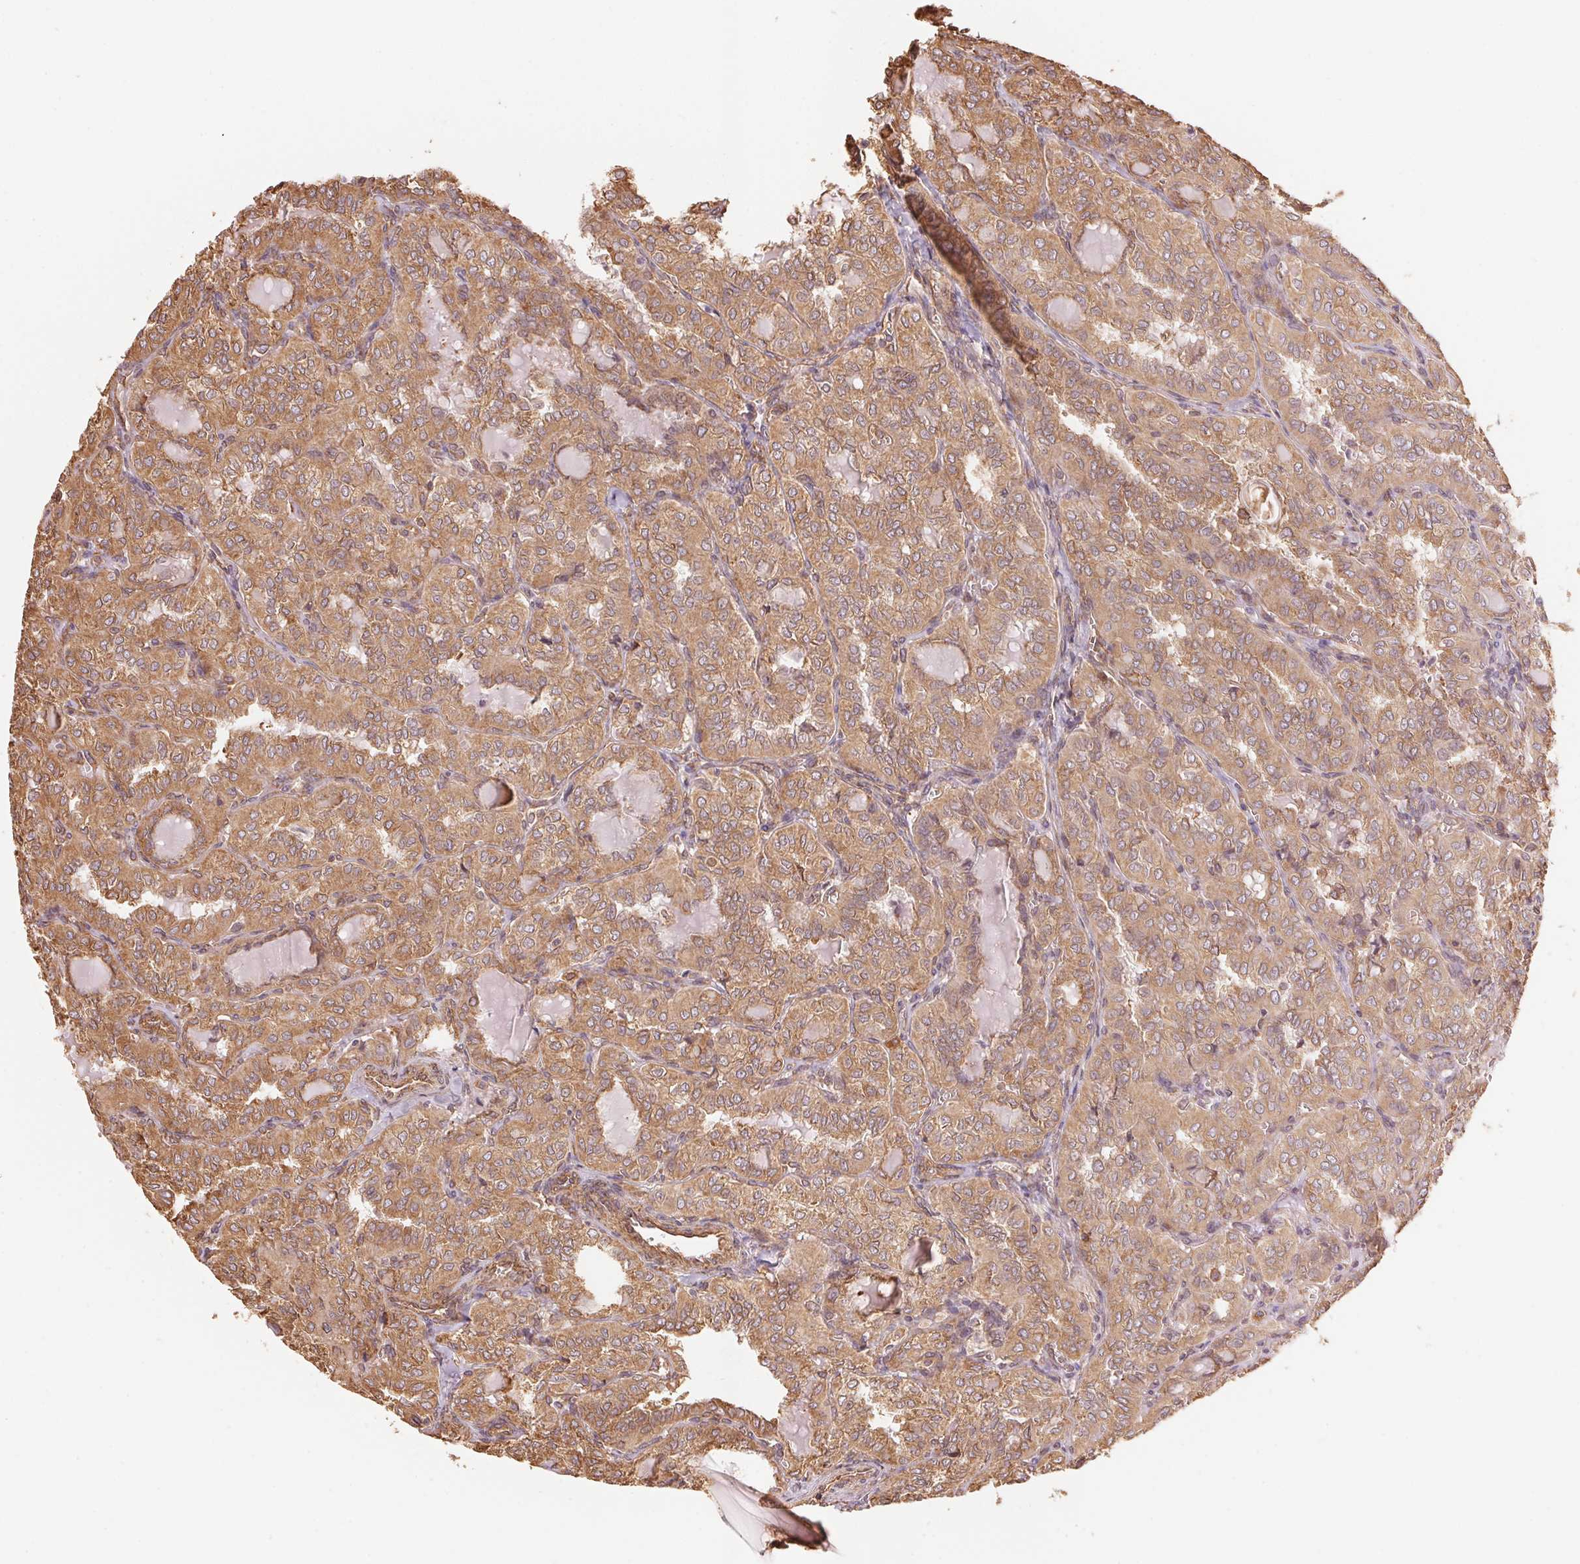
{"staining": {"intensity": "moderate", "quantity": ">75%", "location": "cytoplasmic/membranous"}, "tissue": "thyroid cancer", "cell_type": "Tumor cells", "image_type": "cancer", "snomed": [{"axis": "morphology", "description": "Papillary adenocarcinoma, NOS"}, {"axis": "topography", "description": "Thyroid gland"}], "caption": "Thyroid papillary adenocarcinoma was stained to show a protein in brown. There is medium levels of moderate cytoplasmic/membranous staining in approximately >75% of tumor cells. (IHC, brightfield microscopy, high magnification).", "gene": "C6orf163", "patient": {"sex": "female", "age": 41}}